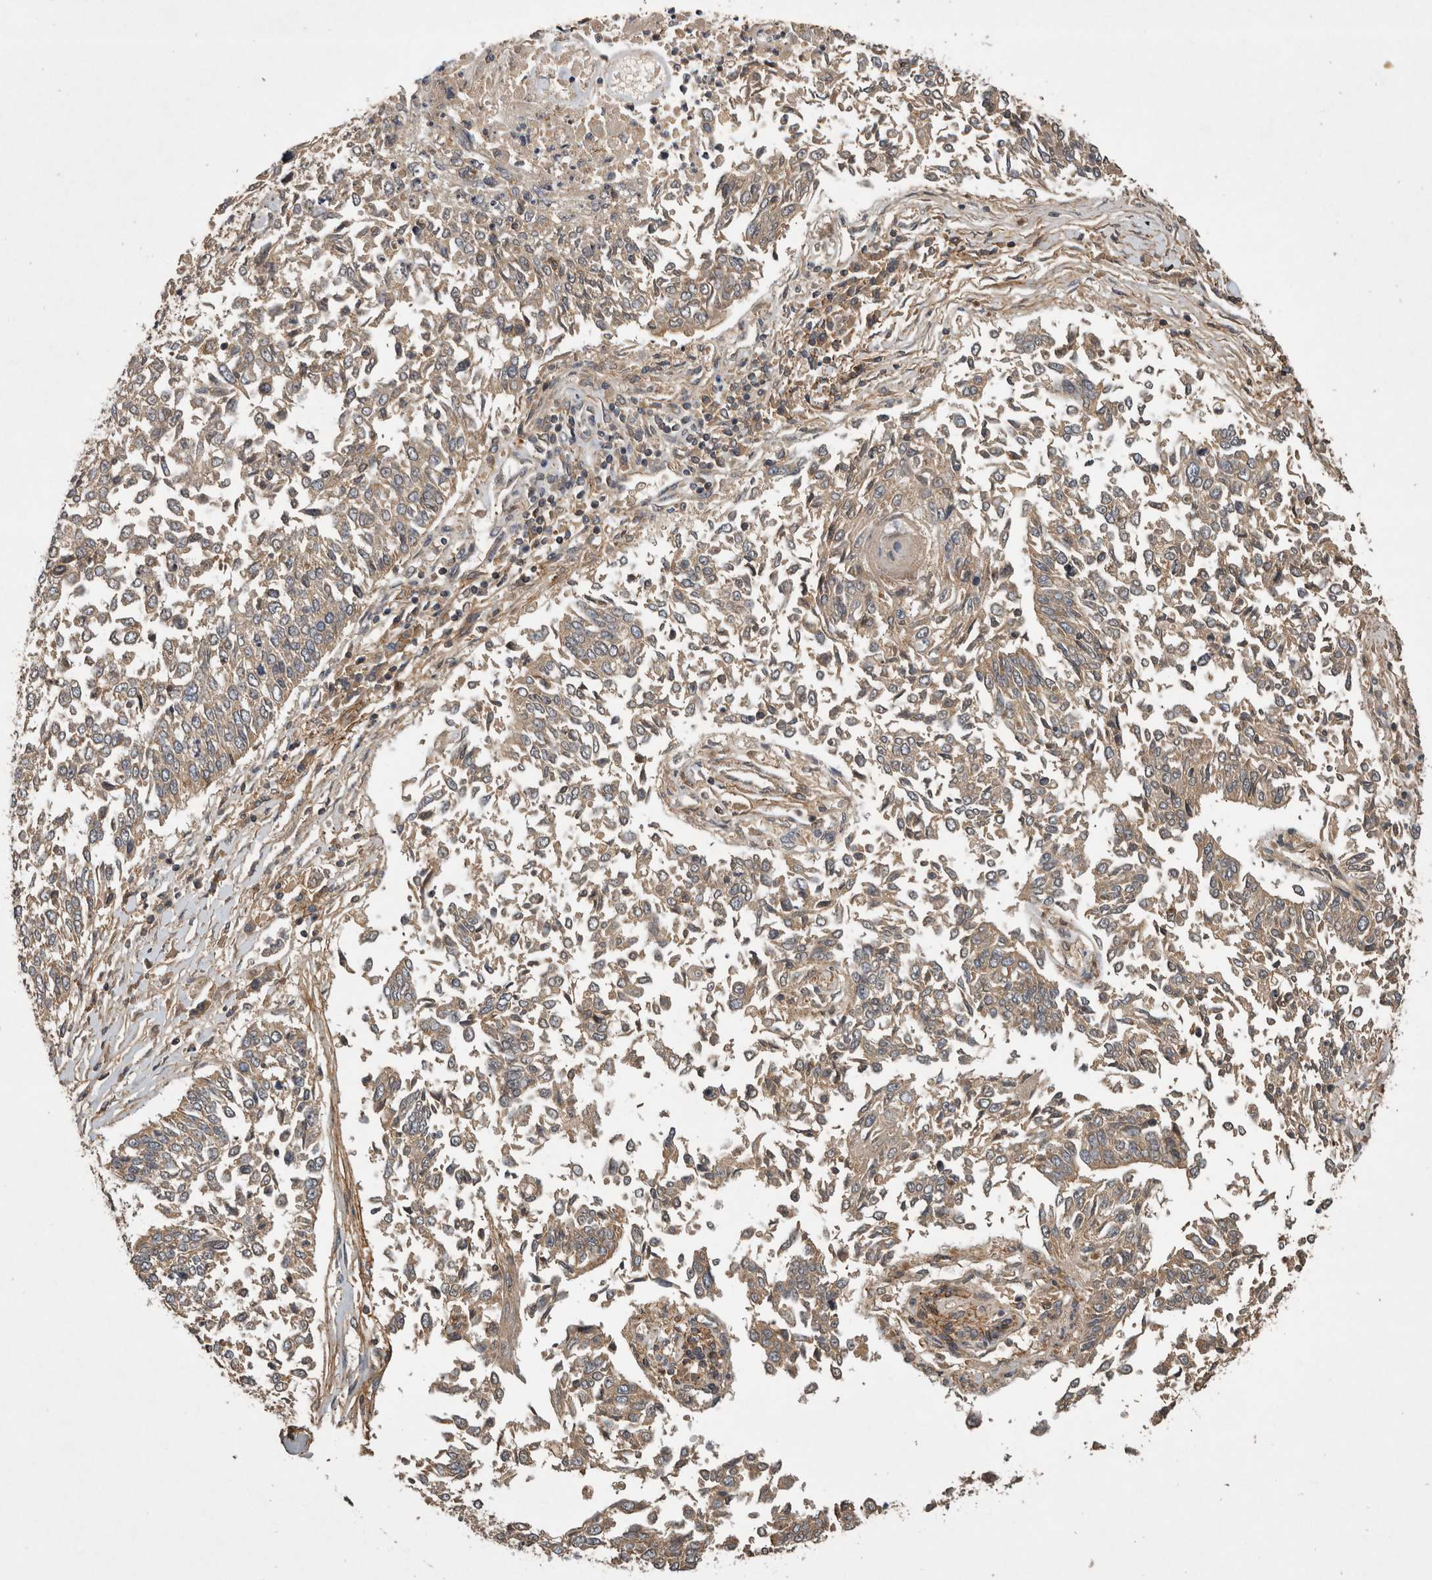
{"staining": {"intensity": "weak", "quantity": "25%-75%", "location": "cytoplasmic/membranous"}, "tissue": "lung cancer", "cell_type": "Tumor cells", "image_type": "cancer", "snomed": [{"axis": "morphology", "description": "Normal tissue, NOS"}, {"axis": "morphology", "description": "Squamous cell carcinoma, NOS"}, {"axis": "topography", "description": "Cartilage tissue"}, {"axis": "topography", "description": "Bronchus"}, {"axis": "topography", "description": "Lung"}, {"axis": "topography", "description": "Peripheral nerve tissue"}], "caption": "Immunohistochemical staining of squamous cell carcinoma (lung) exhibits weak cytoplasmic/membranous protein positivity in about 25%-75% of tumor cells. The protein of interest is shown in brown color, while the nuclei are stained blue.", "gene": "TRMT61B", "patient": {"sex": "female", "age": 49}}